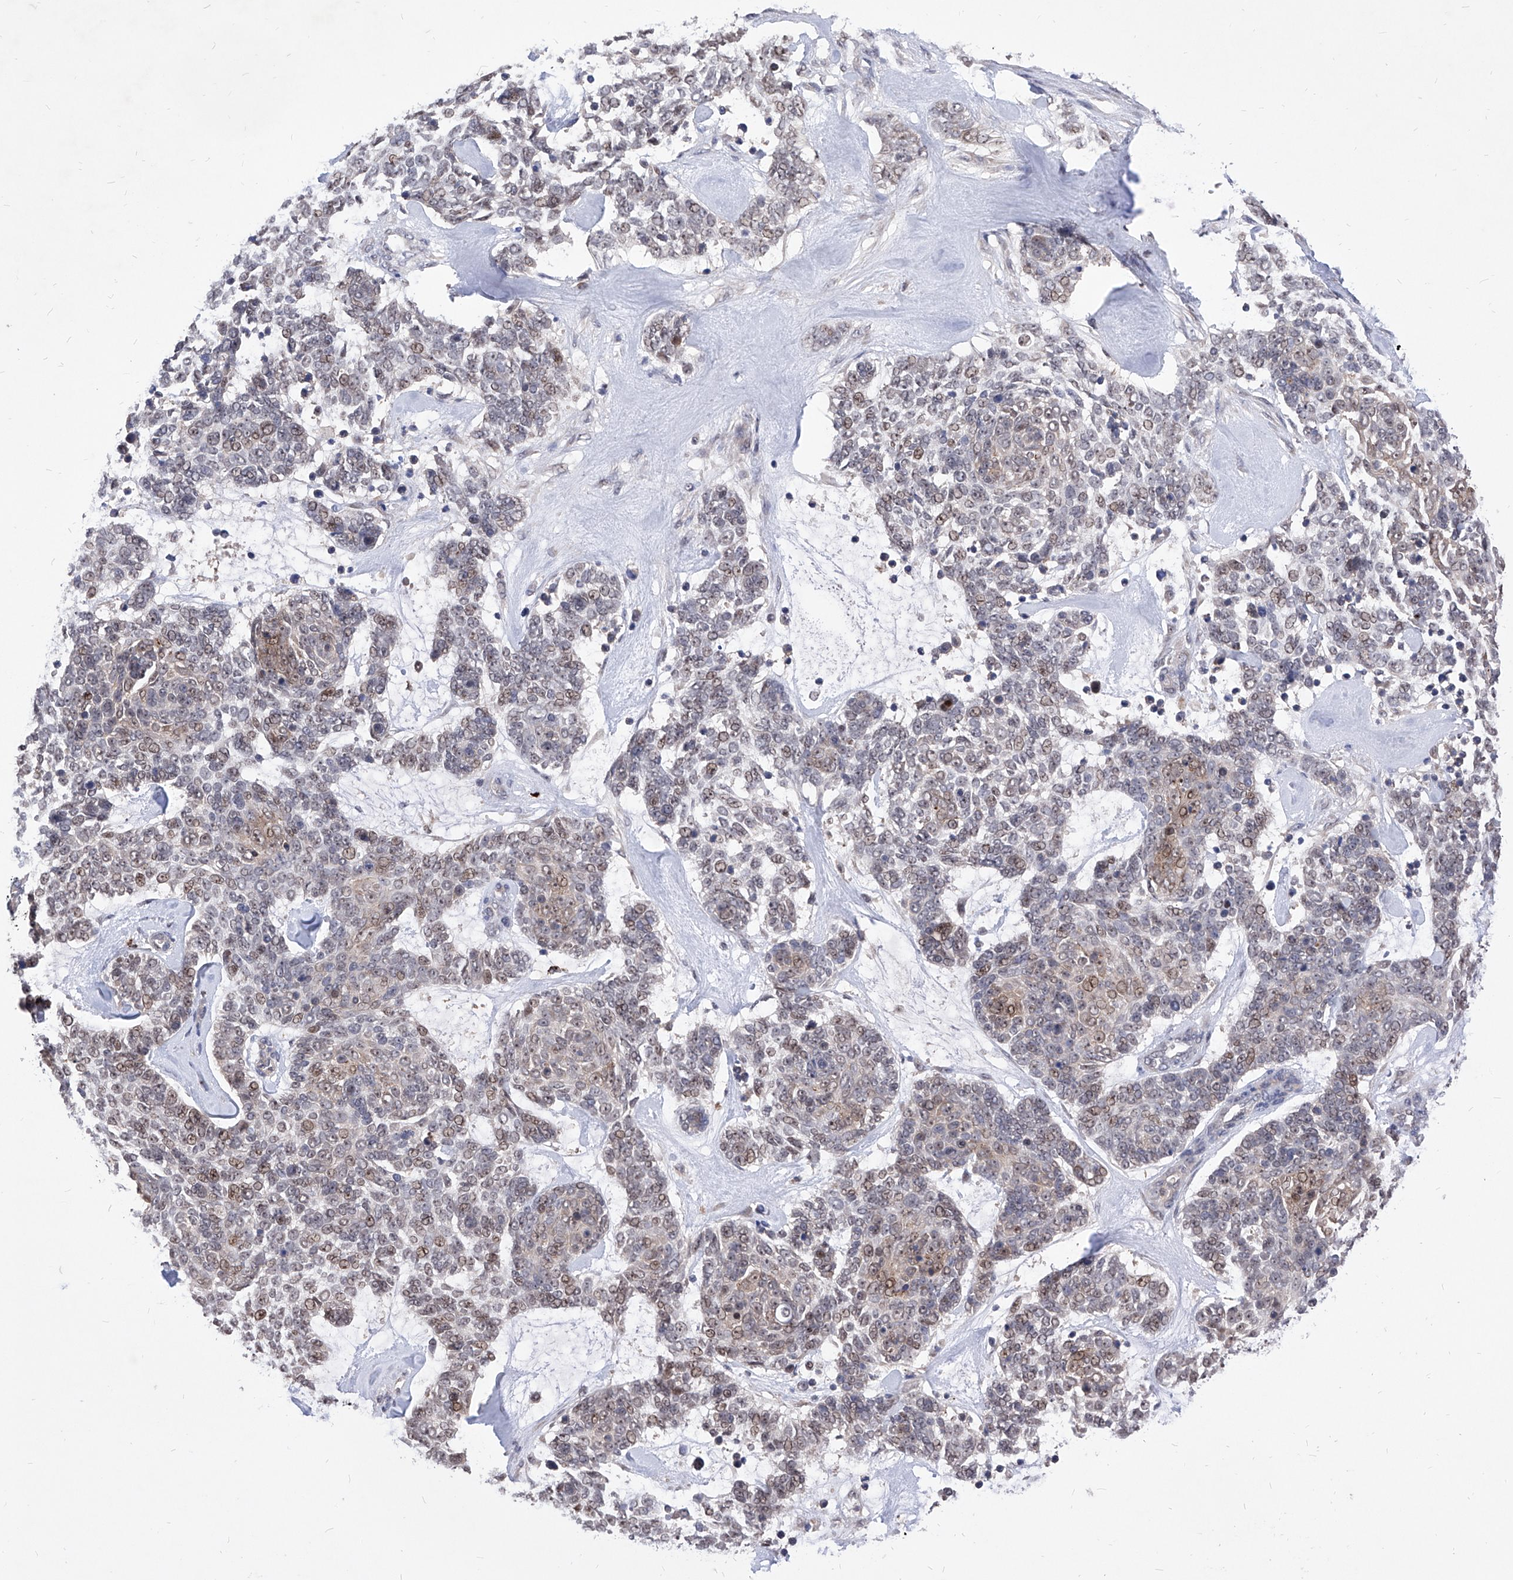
{"staining": {"intensity": "weak", "quantity": "25%-75%", "location": "nuclear"}, "tissue": "skin cancer", "cell_type": "Tumor cells", "image_type": "cancer", "snomed": [{"axis": "morphology", "description": "Basal cell carcinoma"}, {"axis": "topography", "description": "Skin"}], "caption": "IHC (DAB) staining of human skin cancer displays weak nuclear protein expression in about 25%-75% of tumor cells.", "gene": "LGR4", "patient": {"sex": "female", "age": 81}}